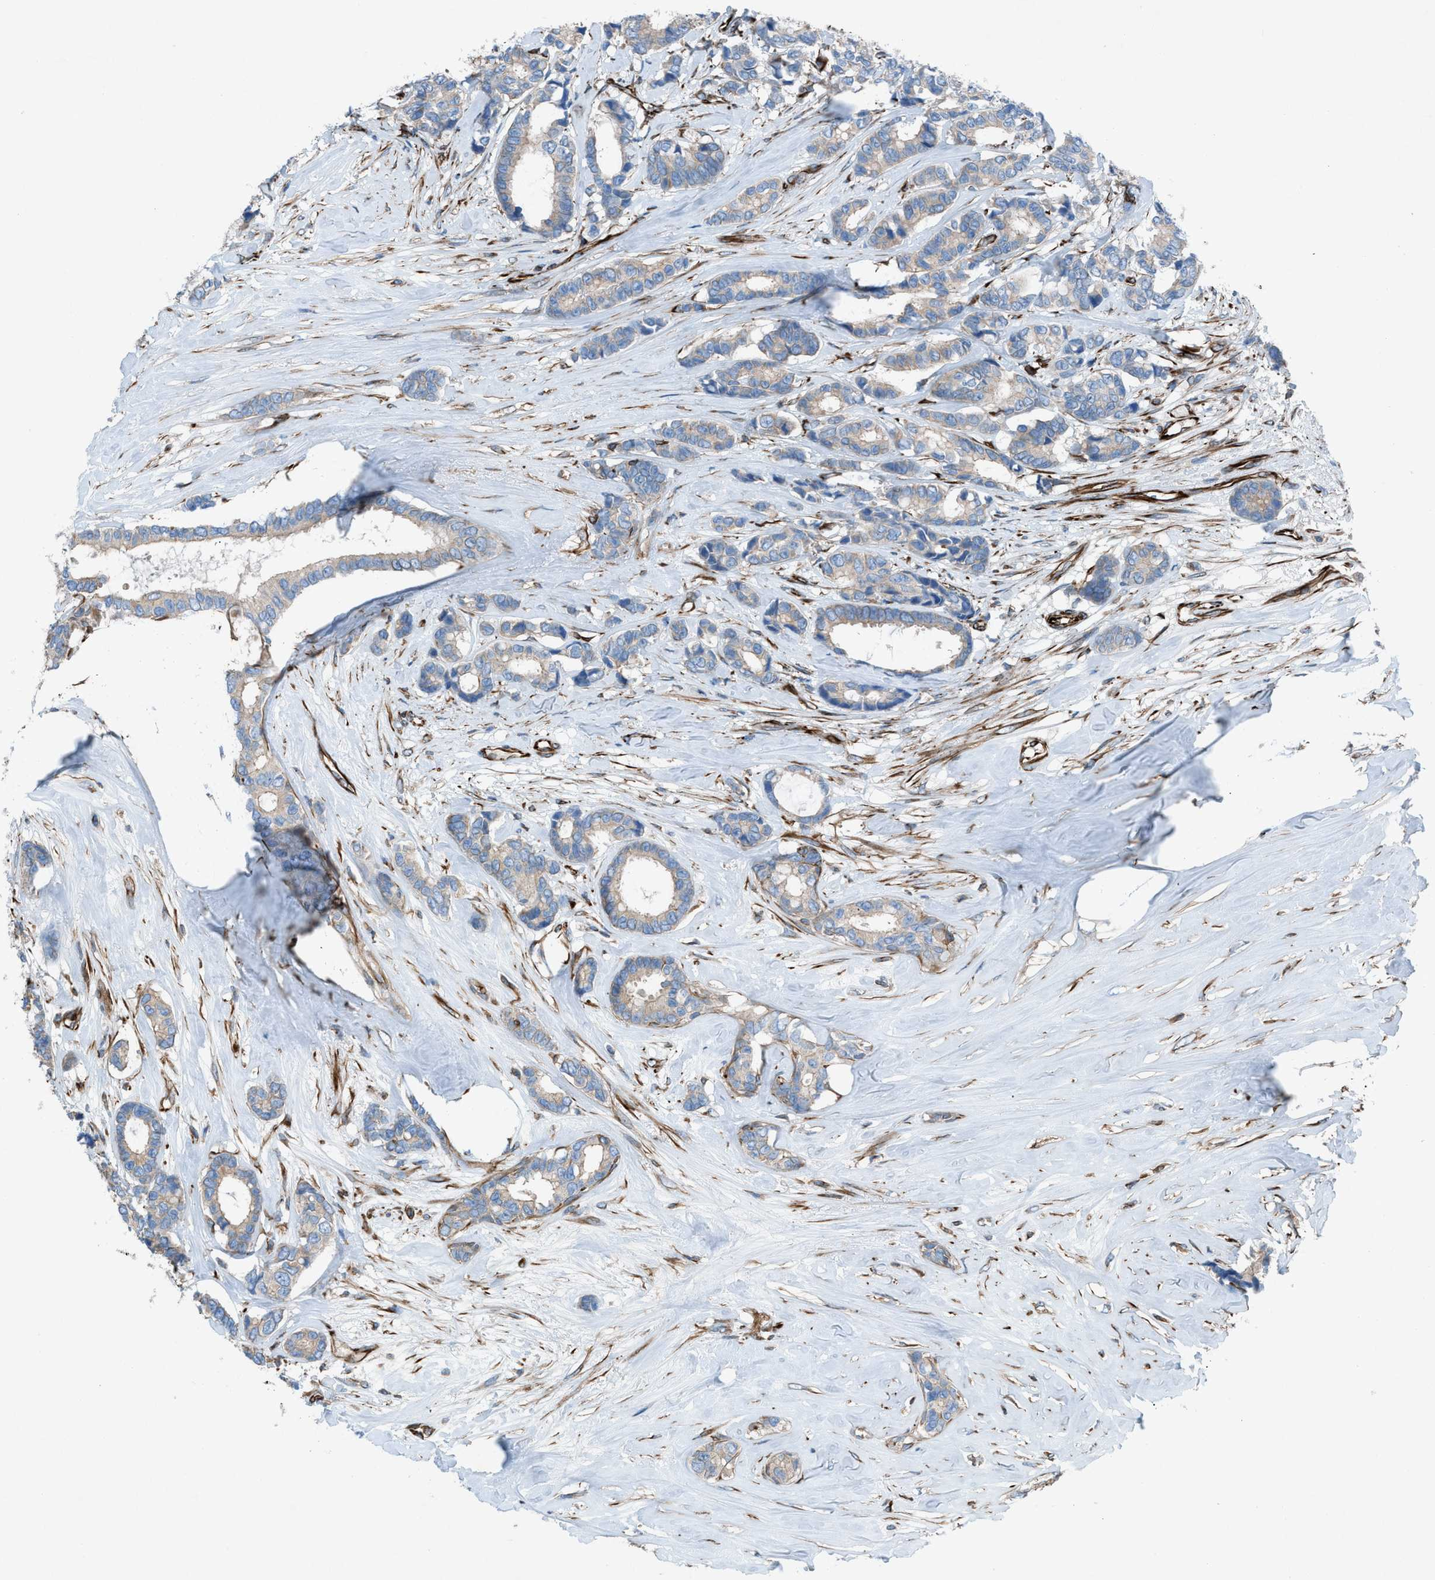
{"staining": {"intensity": "weak", "quantity": ">75%", "location": "cytoplasmic/membranous"}, "tissue": "breast cancer", "cell_type": "Tumor cells", "image_type": "cancer", "snomed": [{"axis": "morphology", "description": "Duct carcinoma"}, {"axis": "topography", "description": "Breast"}], "caption": "High-power microscopy captured an immunohistochemistry photomicrograph of intraductal carcinoma (breast), revealing weak cytoplasmic/membranous positivity in approximately >75% of tumor cells.", "gene": "CABP7", "patient": {"sex": "female", "age": 87}}